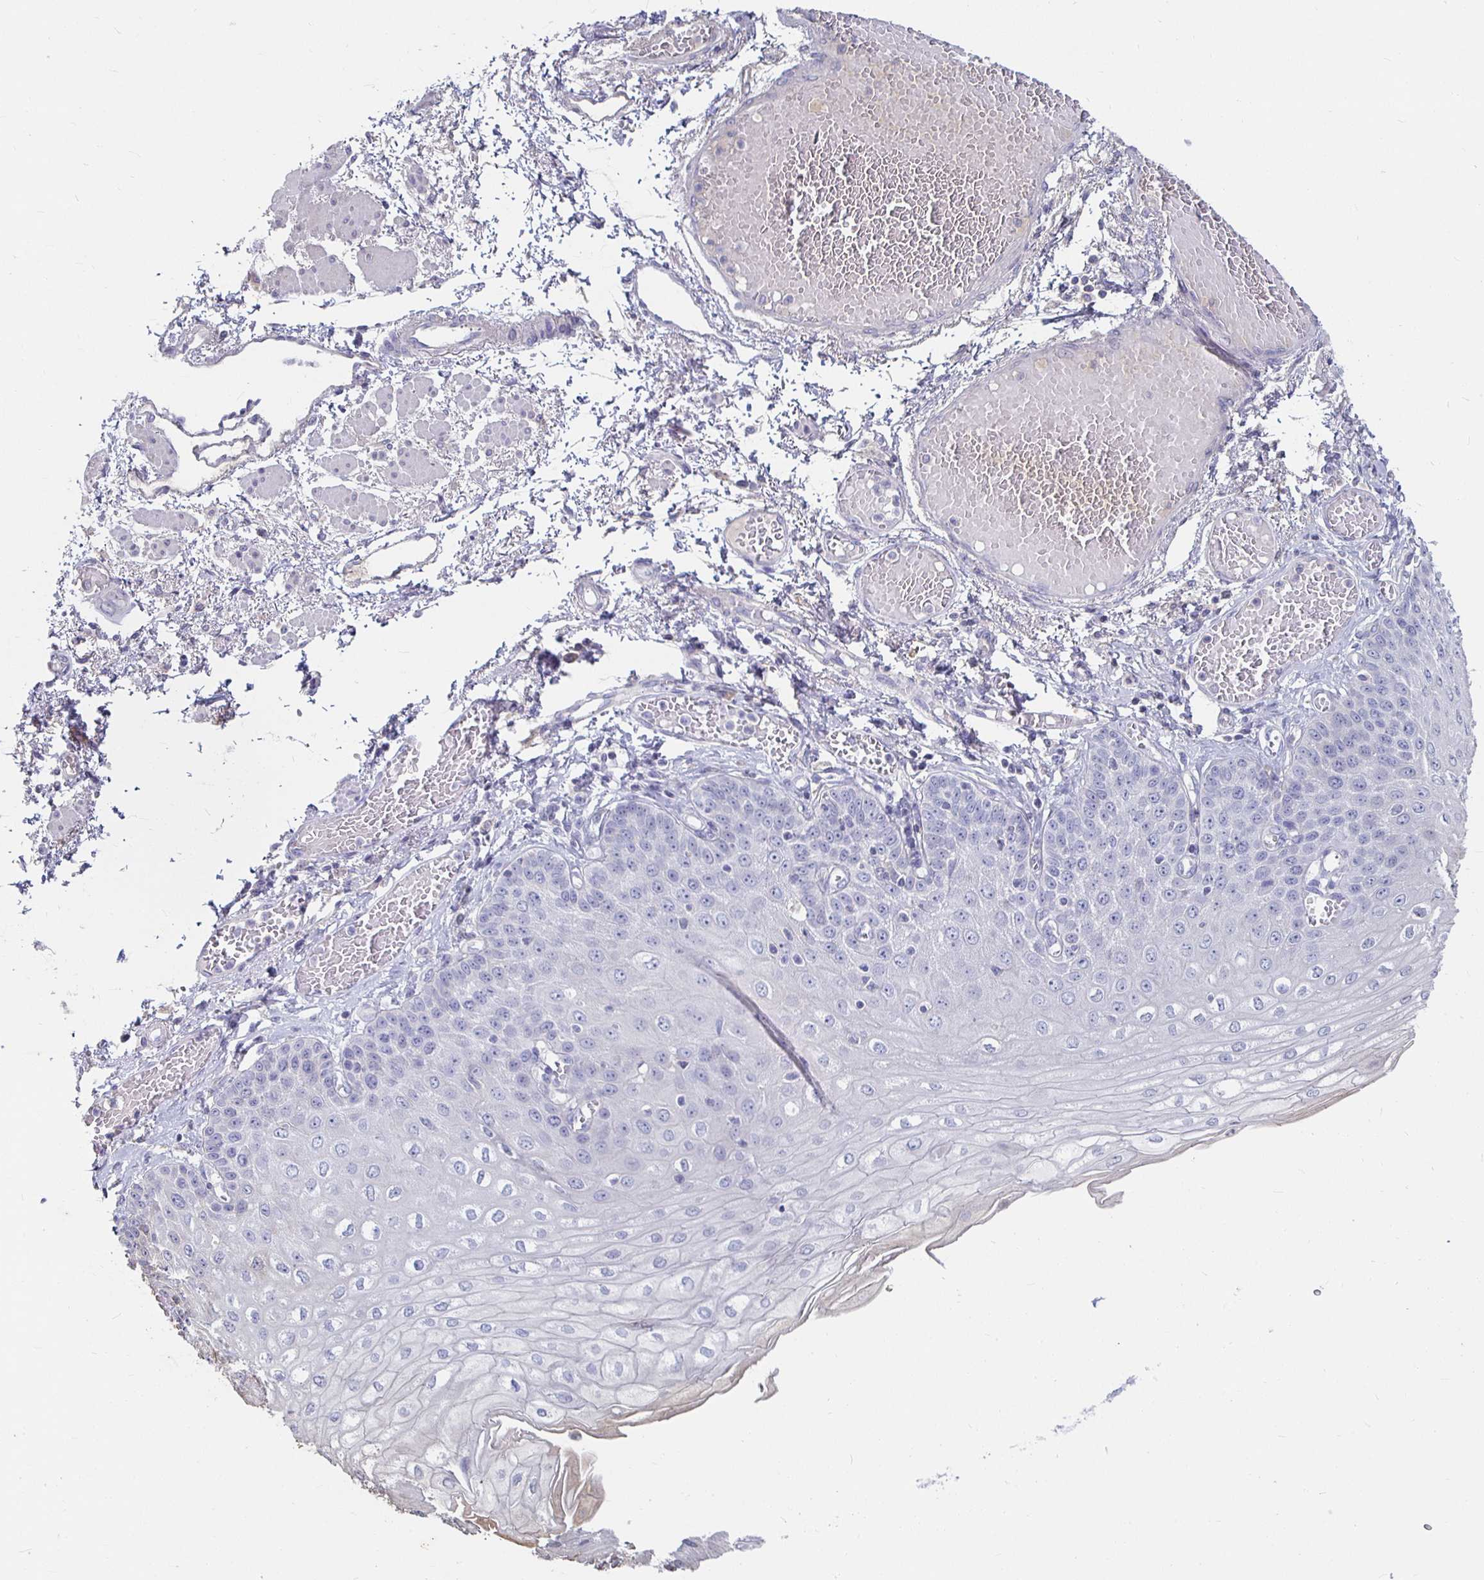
{"staining": {"intensity": "negative", "quantity": "none", "location": "none"}, "tissue": "esophagus", "cell_type": "Squamous epithelial cells", "image_type": "normal", "snomed": [{"axis": "morphology", "description": "Normal tissue, NOS"}, {"axis": "morphology", "description": "Adenocarcinoma, NOS"}, {"axis": "topography", "description": "Esophagus"}], "caption": "Protein analysis of benign esophagus displays no significant staining in squamous epithelial cells. (DAB immunohistochemistry visualized using brightfield microscopy, high magnification).", "gene": "RNF144B", "patient": {"sex": "male", "age": 81}}